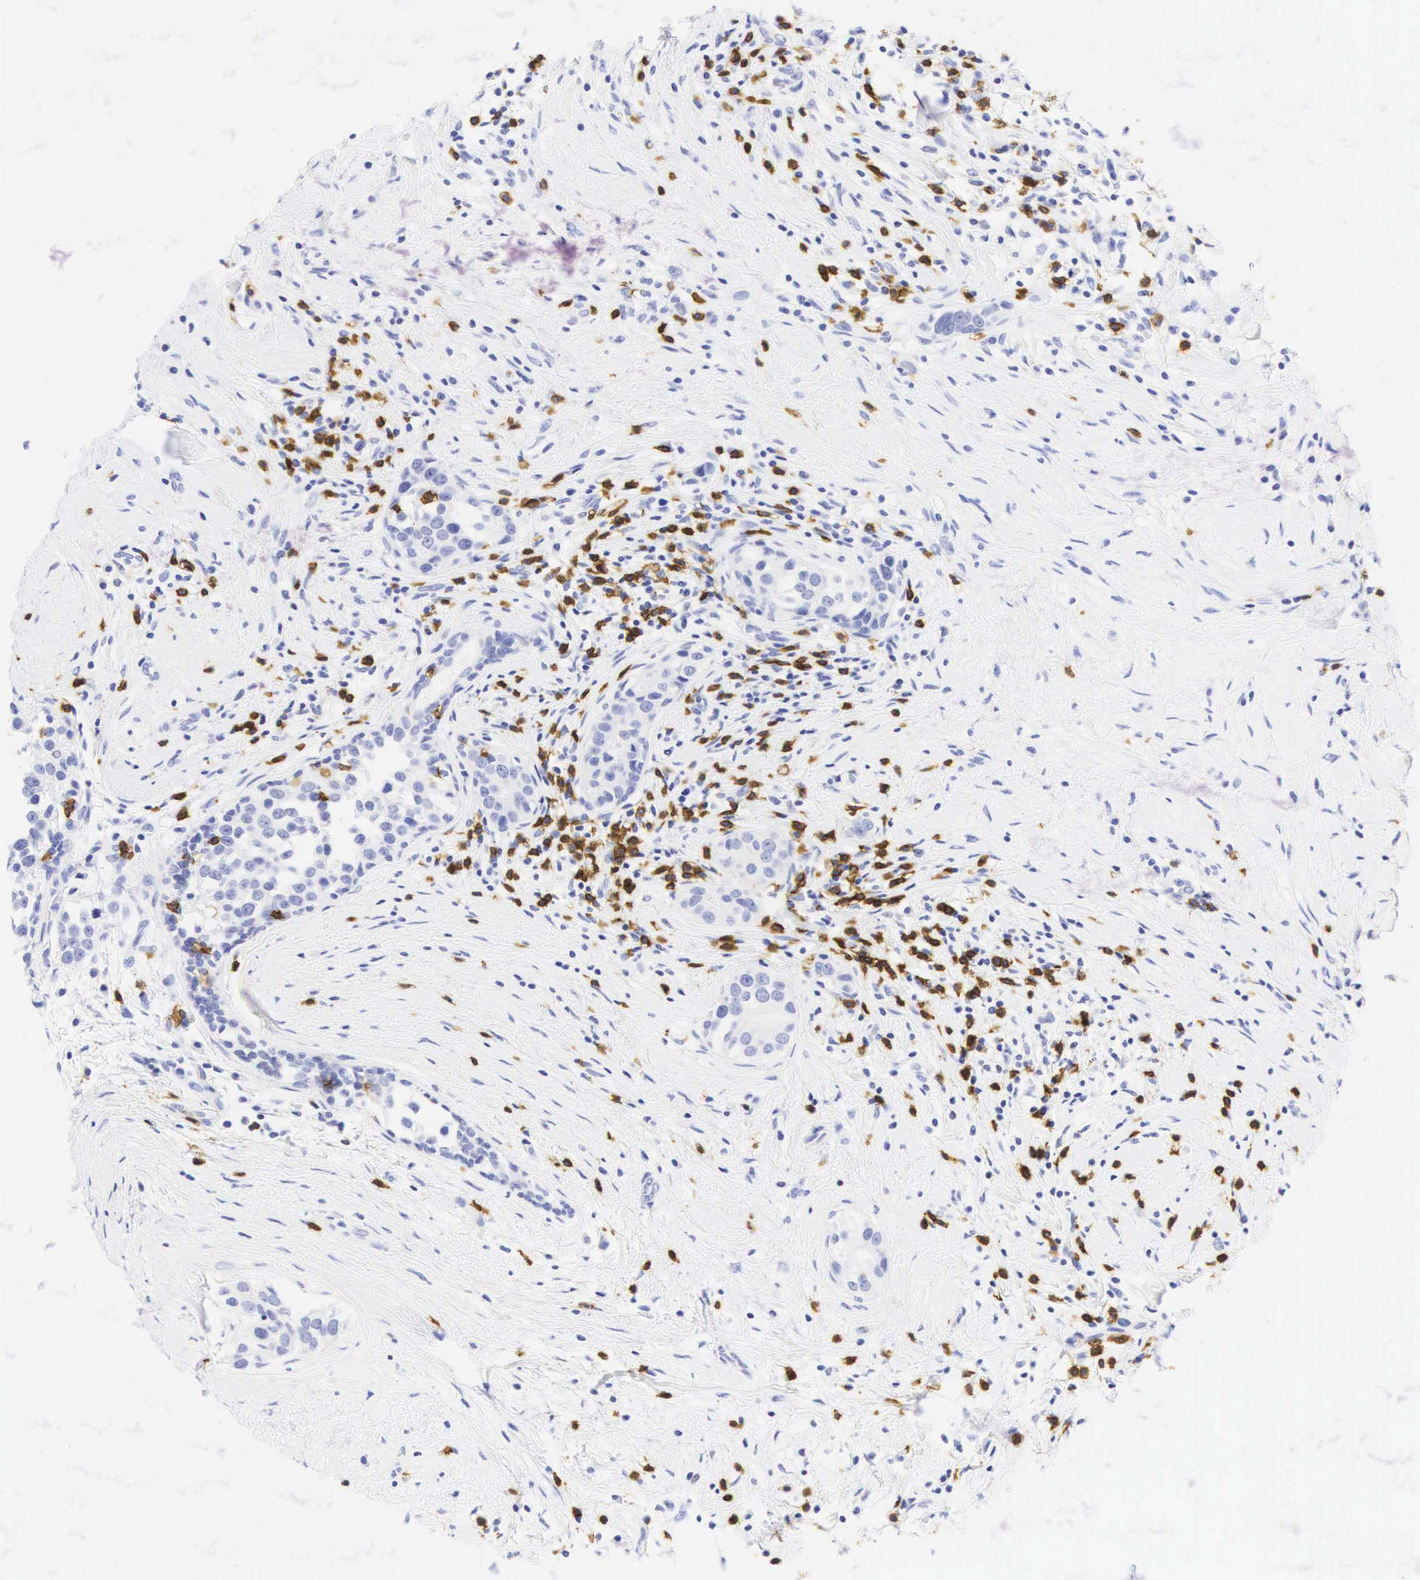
{"staining": {"intensity": "negative", "quantity": "none", "location": "none"}, "tissue": "breast cancer", "cell_type": "Tumor cells", "image_type": "cancer", "snomed": [{"axis": "morphology", "description": "Duct carcinoma"}, {"axis": "topography", "description": "Breast"}], "caption": "There is no significant expression in tumor cells of invasive ductal carcinoma (breast).", "gene": "CD8A", "patient": {"sex": "female", "age": 55}}